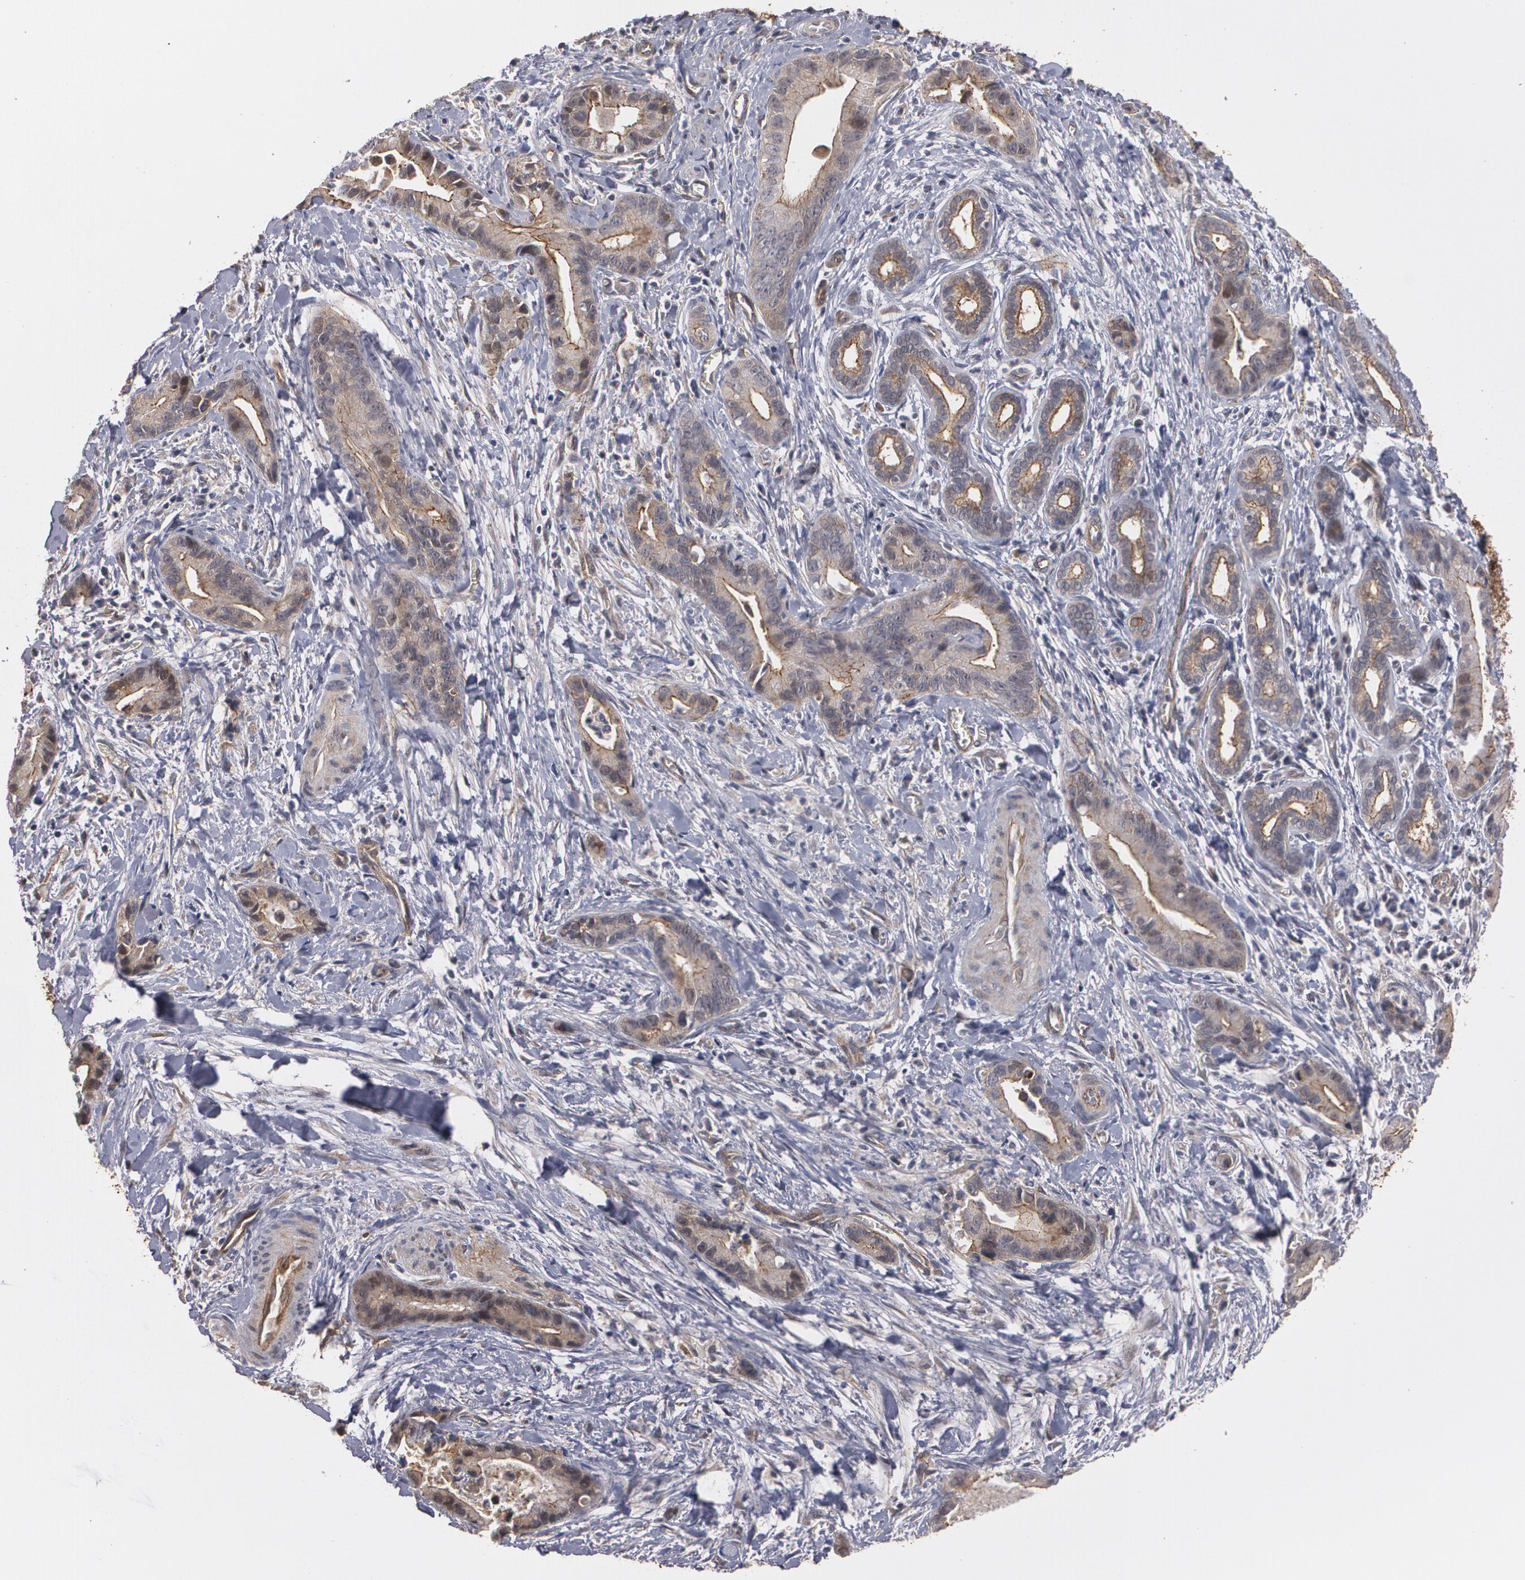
{"staining": {"intensity": "strong", "quantity": ">75%", "location": "cytoplasmic/membranous"}, "tissue": "liver cancer", "cell_type": "Tumor cells", "image_type": "cancer", "snomed": [{"axis": "morphology", "description": "Cholangiocarcinoma"}, {"axis": "topography", "description": "Liver"}], "caption": "A micrograph of human liver cancer (cholangiocarcinoma) stained for a protein displays strong cytoplasmic/membranous brown staining in tumor cells.", "gene": "TJP1", "patient": {"sex": "female", "age": 55}}